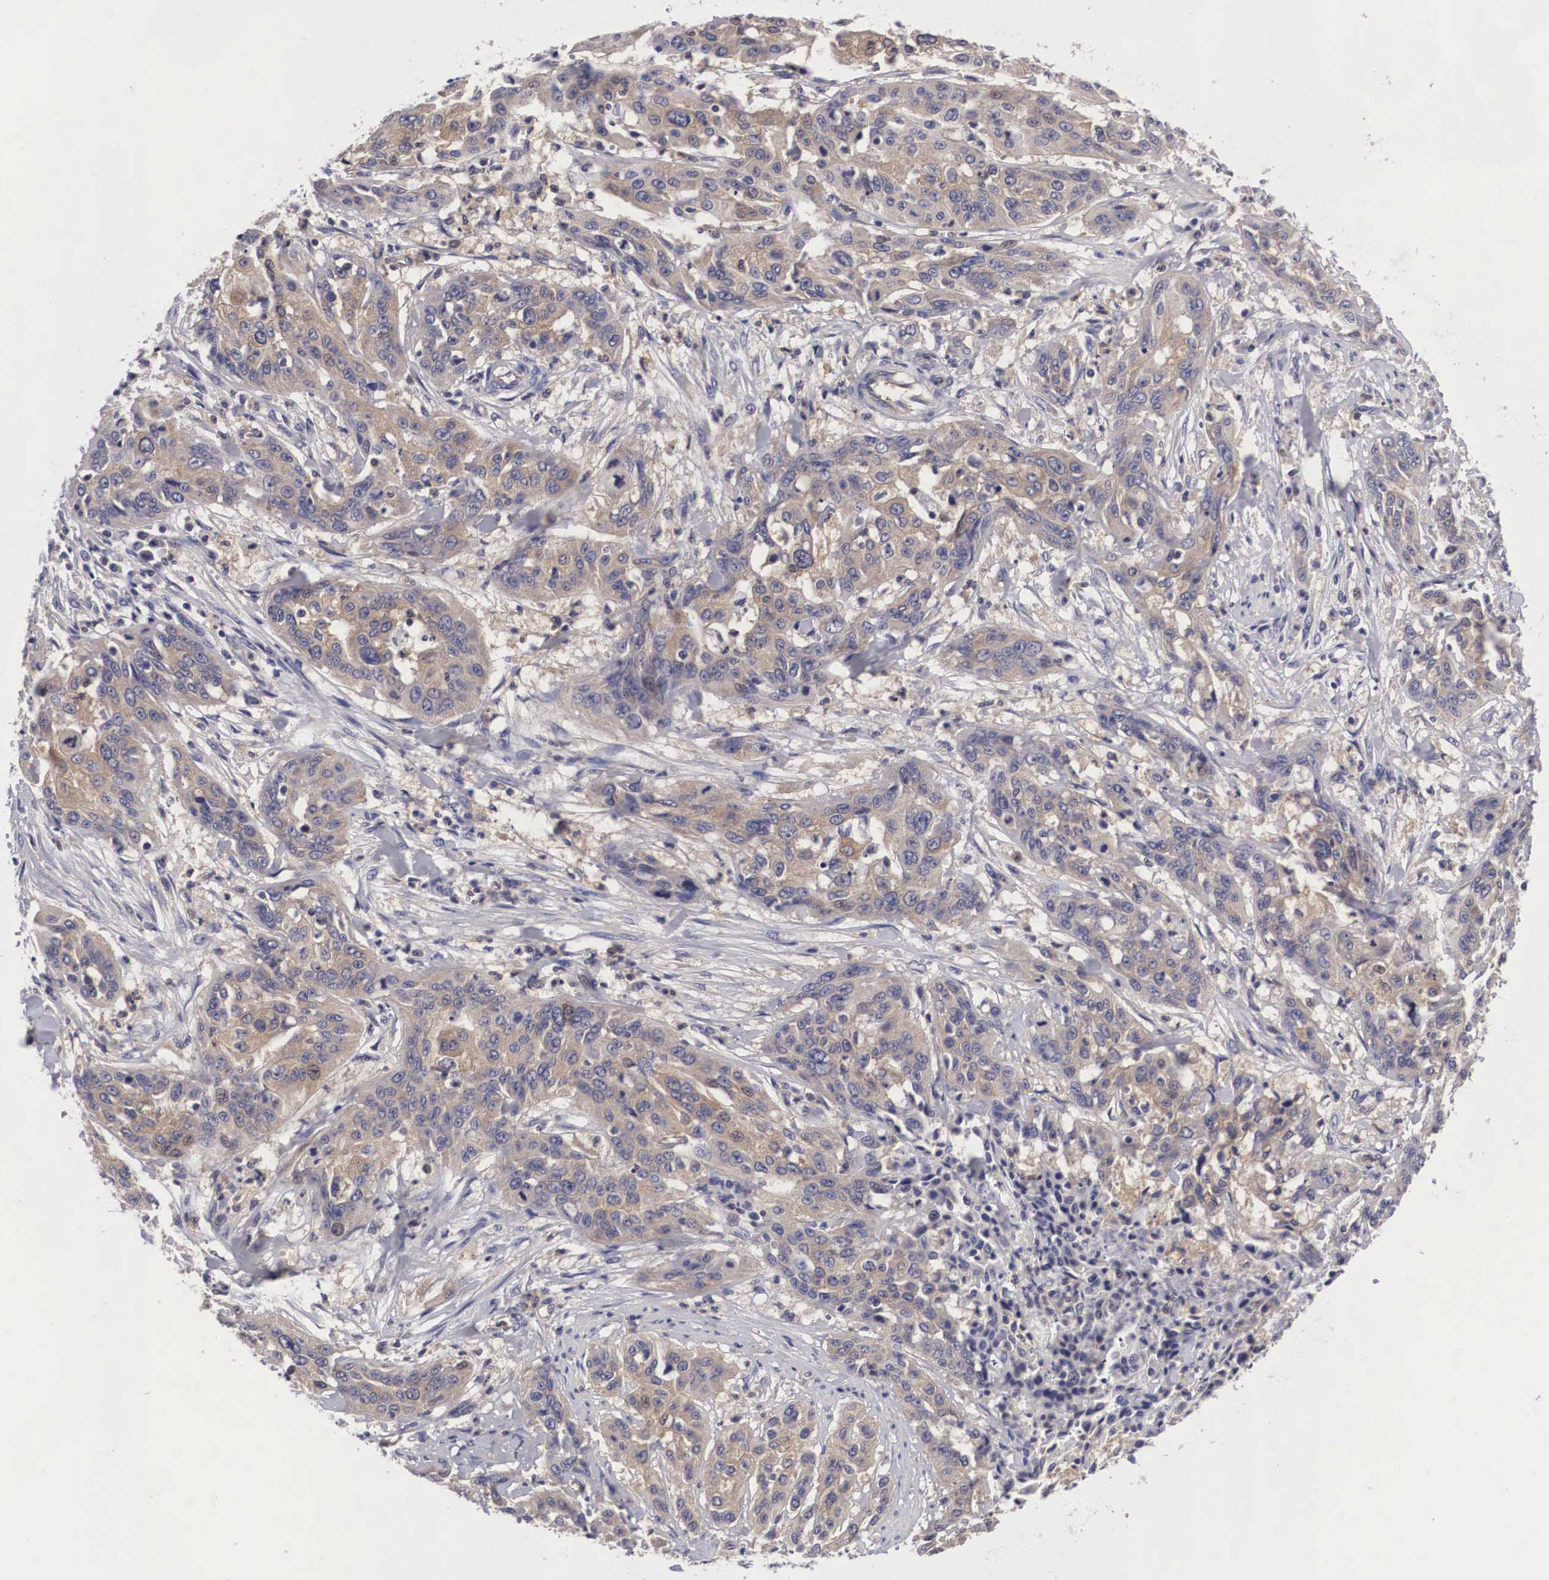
{"staining": {"intensity": "weak", "quantity": ">75%", "location": "cytoplasmic/membranous"}, "tissue": "cervical cancer", "cell_type": "Tumor cells", "image_type": "cancer", "snomed": [{"axis": "morphology", "description": "Squamous cell carcinoma, NOS"}, {"axis": "topography", "description": "Cervix"}], "caption": "Human cervical cancer (squamous cell carcinoma) stained with a brown dye reveals weak cytoplasmic/membranous positive staining in about >75% of tumor cells.", "gene": "GRIPAP1", "patient": {"sex": "female", "age": 41}}